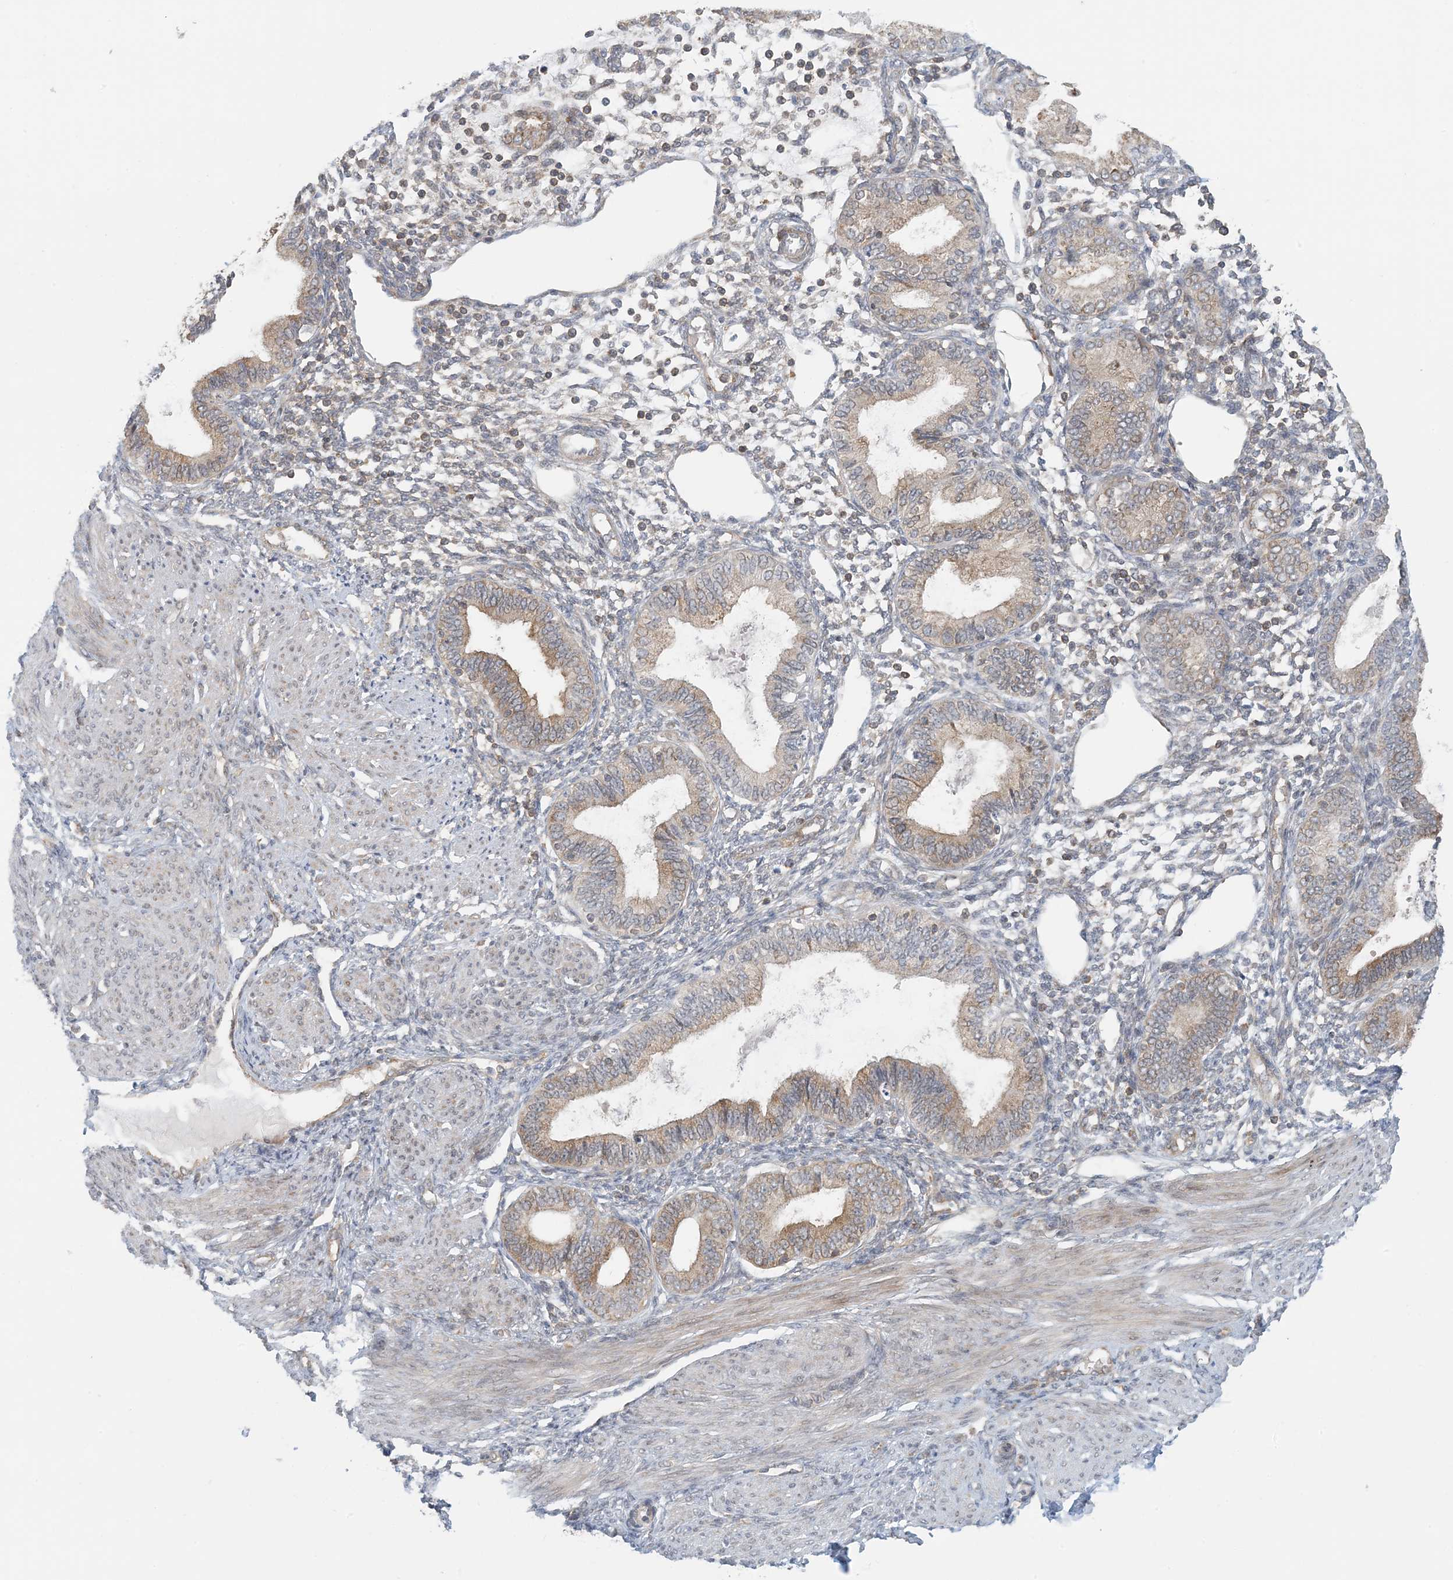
{"staining": {"intensity": "moderate", "quantity": ">75%", "location": "cytoplasmic/membranous"}, "tissue": "endometrium", "cell_type": "Cells in endometrial stroma", "image_type": "normal", "snomed": [{"axis": "morphology", "description": "Normal tissue, NOS"}, {"axis": "topography", "description": "Endometrium"}], "caption": "Protein staining of normal endometrium reveals moderate cytoplasmic/membranous staining in about >75% of cells in endometrial stroma.", "gene": "ATP13A2", "patient": {"sex": "female", "age": 53}}